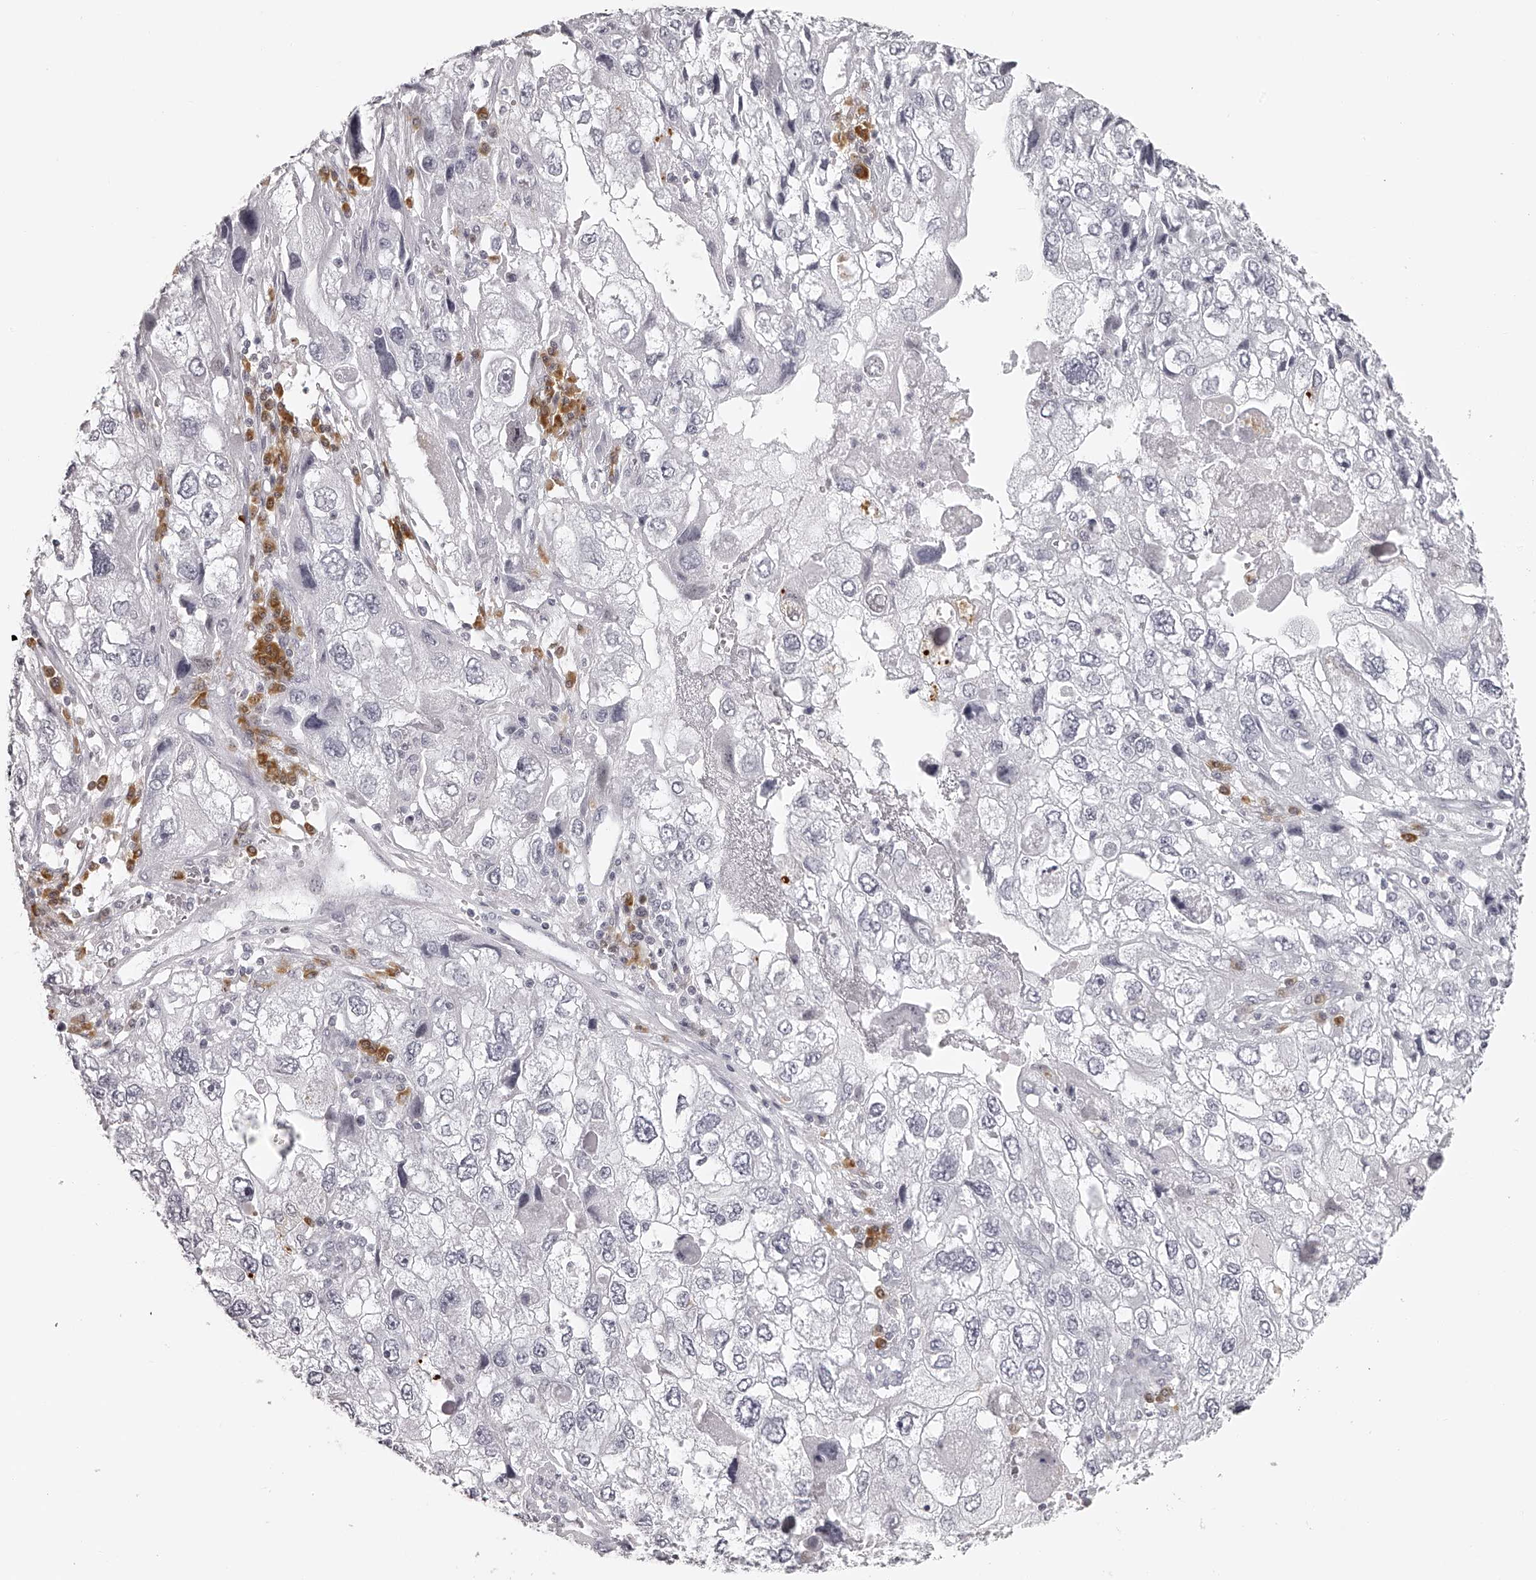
{"staining": {"intensity": "negative", "quantity": "none", "location": "none"}, "tissue": "endometrial cancer", "cell_type": "Tumor cells", "image_type": "cancer", "snomed": [{"axis": "morphology", "description": "Adenocarcinoma, NOS"}, {"axis": "topography", "description": "Endometrium"}], "caption": "There is no significant staining in tumor cells of endometrial cancer (adenocarcinoma).", "gene": "SEC11C", "patient": {"sex": "female", "age": 49}}